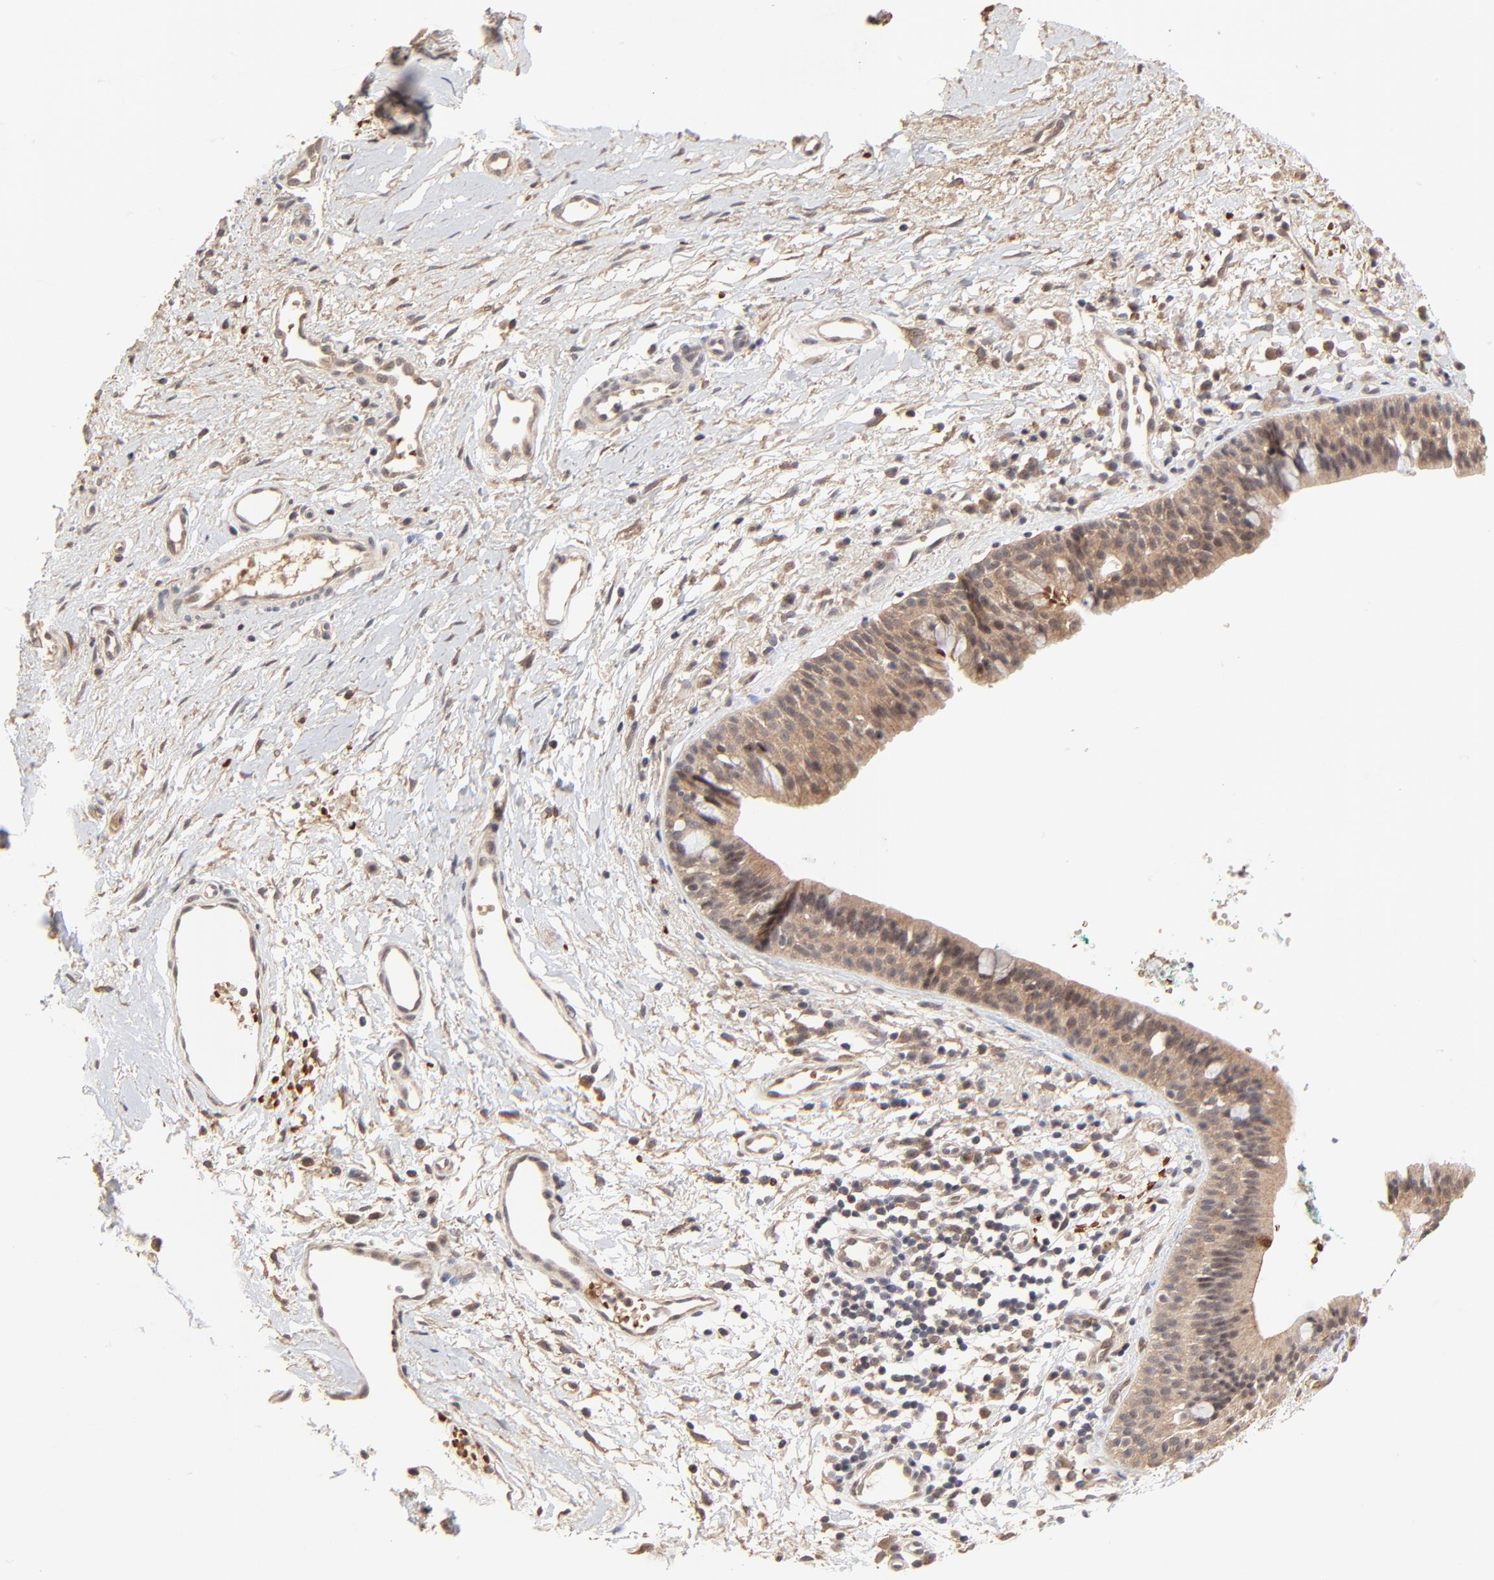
{"staining": {"intensity": "moderate", "quantity": ">75%", "location": "cytoplasmic/membranous"}, "tissue": "nasopharynx", "cell_type": "Respiratory epithelial cells", "image_type": "normal", "snomed": [{"axis": "morphology", "description": "Normal tissue, NOS"}, {"axis": "morphology", "description": "Basal cell carcinoma"}, {"axis": "topography", "description": "Cartilage tissue"}, {"axis": "topography", "description": "Nasopharynx"}, {"axis": "topography", "description": "Oral tissue"}], "caption": "Respiratory epithelial cells show medium levels of moderate cytoplasmic/membranous staining in approximately >75% of cells in unremarkable human nasopharynx. (DAB (3,3'-diaminobenzidine) IHC, brown staining for protein, blue staining for nuclei).", "gene": "FRMD8", "patient": {"sex": "female", "age": 77}}